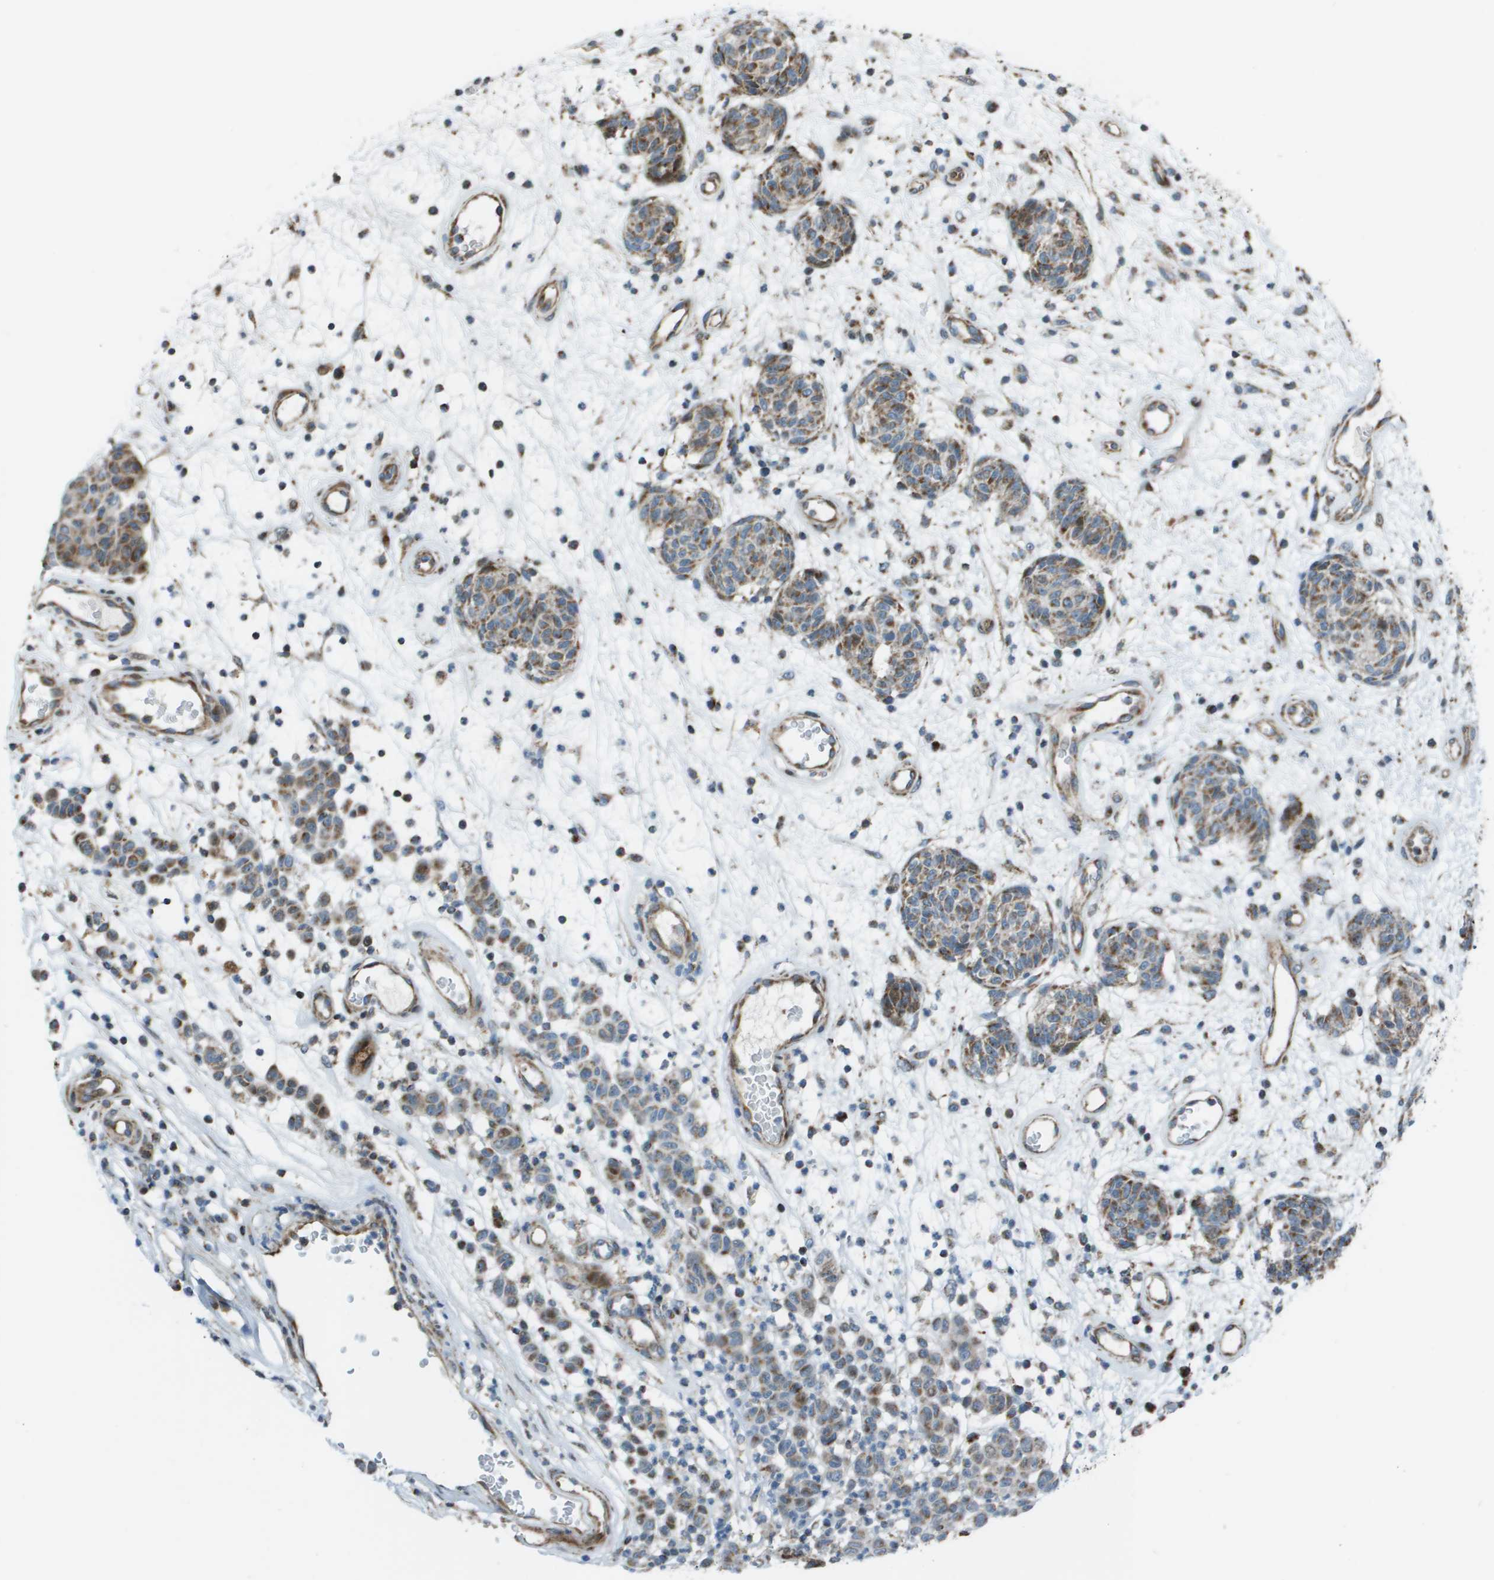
{"staining": {"intensity": "moderate", "quantity": "25%-75%", "location": "cytoplasmic/membranous"}, "tissue": "melanoma", "cell_type": "Tumor cells", "image_type": "cancer", "snomed": [{"axis": "morphology", "description": "Malignant melanoma, NOS"}, {"axis": "topography", "description": "Skin"}], "caption": "Immunohistochemical staining of human melanoma shows medium levels of moderate cytoplasmic/membranous positivity in approximately 25%-75% of tumor cells. (DAB IHC with brightfield microscopy, high magnification).", "gene": "MGAT3", "patient": {"sex": "male", "age": 59}}